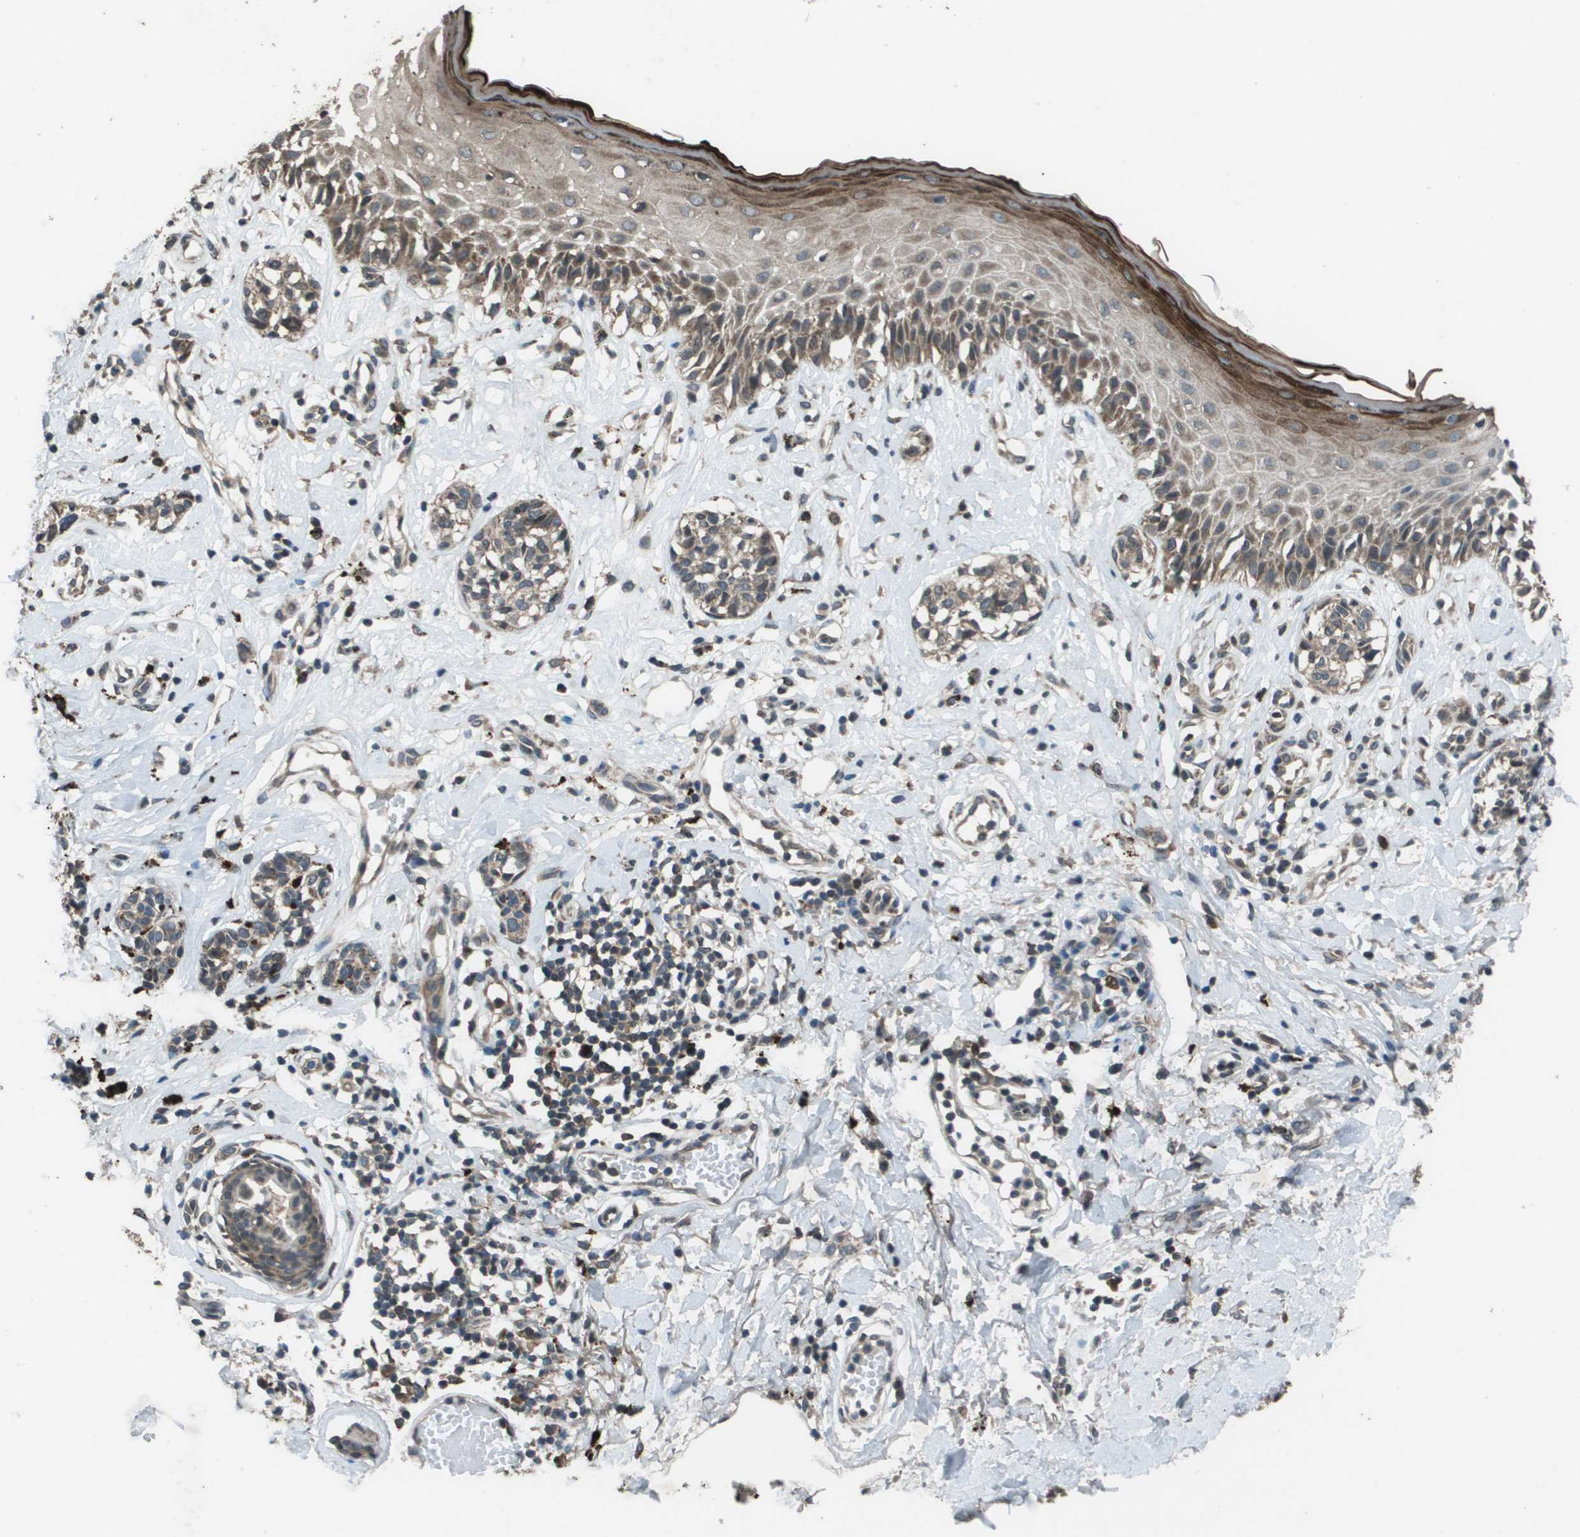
{"staining": {"intensity": "weak", "quantity": ">75%", "location": "cytoplasmic/membranous"}, "tissue": "melanoma", "cell_type": "Tumor cells", "image_type": "cancer", "snomed": [{"axis": "morphology", "description": "Malignant melanoma, NOS"}, {"axis": "topography", "description": "Skin"}], "caption": "Weak cytoplasmic/membranous positivity for a protein is seen in approximately >75% of tumor cells of malignant melanoma using immunohistochemistry (IHC).", "gene": "GOSR2", "patient": {"sex": "male", "age": 64}}